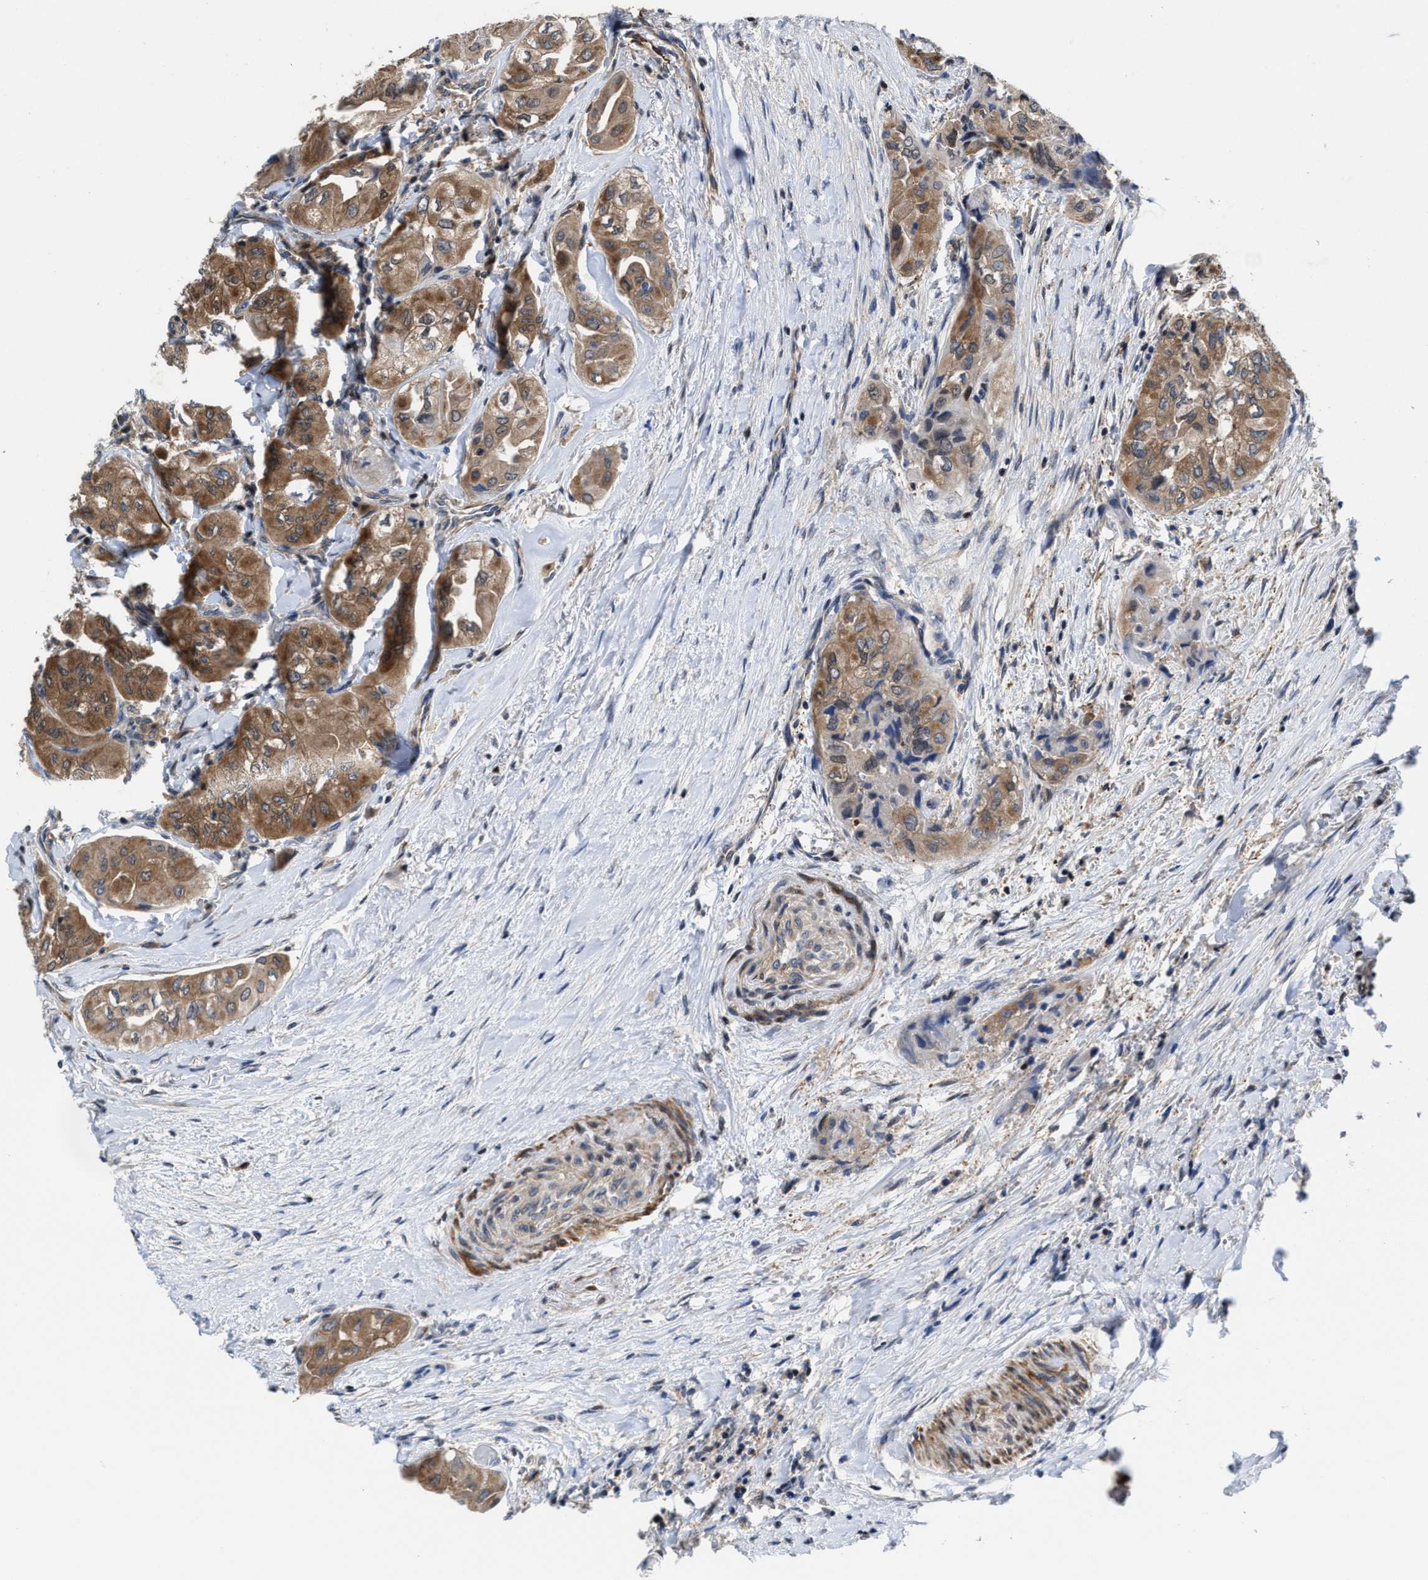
{"staining": {"intensity": "moderate", "quantity": ">75%", "location": "cytoplasmic/membranous,nuclear"}, "tissue": "thyroid cancer", "cell_type": "Tumor cells", "image_type": "cancer", "snomed": [{"axis": "morphology", "description": "Papillary adenocarcinoma, NOS"}, {"axis": "topography", "description": "Thyroid gland"}], "caption": "DAB immunohistochemical staining of papillary adenocarcinoma (thyroid) demonstrates moderate cytoplasmic/membranous and nuclear protein expression in about >75% of tumor cells.", "gene": "KIF12", "patient": {"sex": "female", "age": 59}}